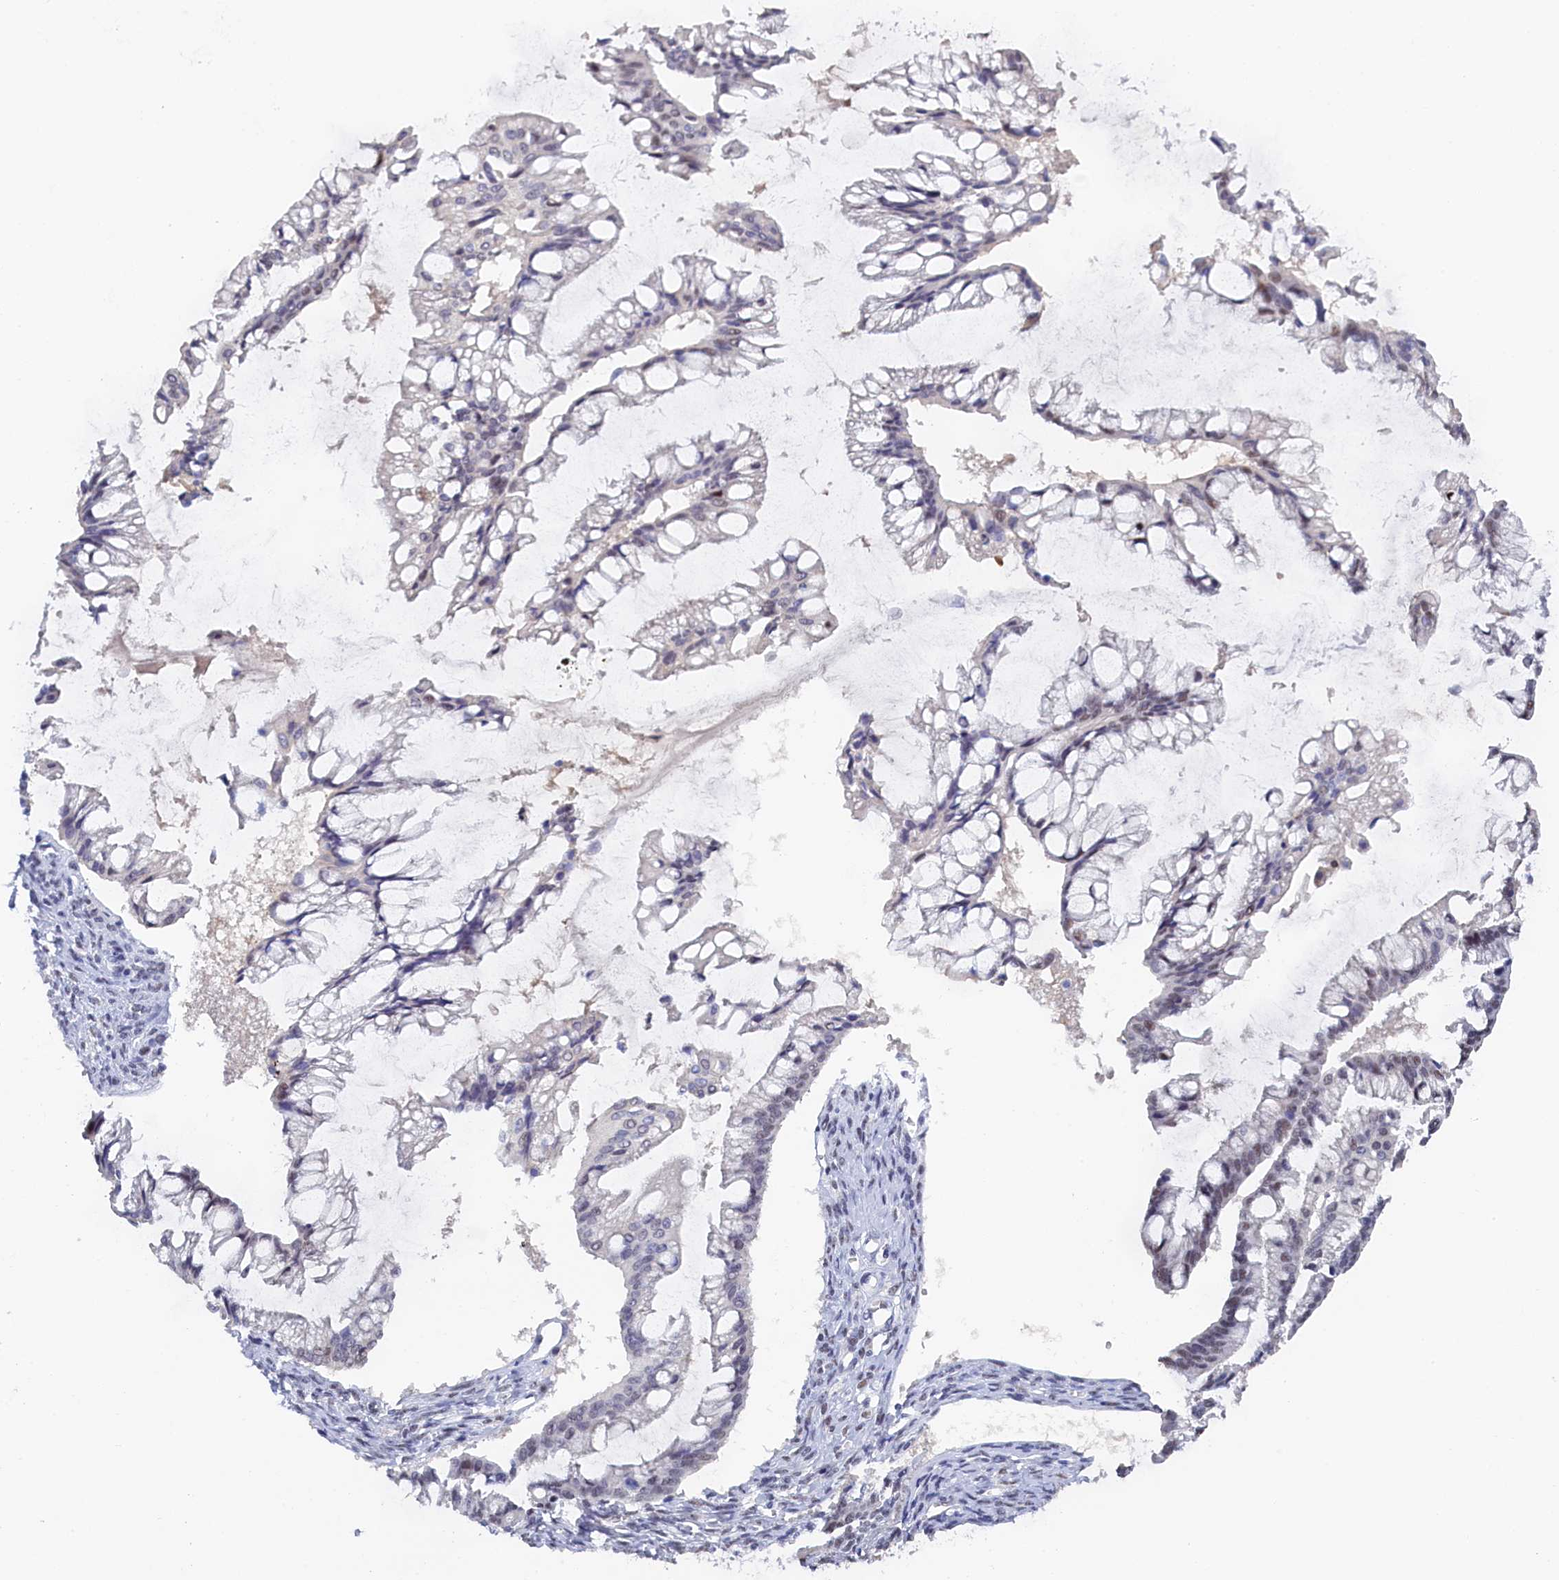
{"staining": {"intensity": "moderate", "quantity": "<25%", "location": "nuclear"}, "tissue": "ovarian cancer", "cell_type": "Tumor cells", "image_type": "cancer", "snomed": [{"axis": "morphology", "description": "Cystadenocarcinoma, mucinous, NOS"}, {"axis": "topography", "description": "Ovary"}], "caption": "Immunohistochemical staining of ovarian cancer shows low levels of moderate nuclear expression in about <25% of tumor cells.", "gene": "MOSPD3", "patient": {"sex": "female", "age": 73}}